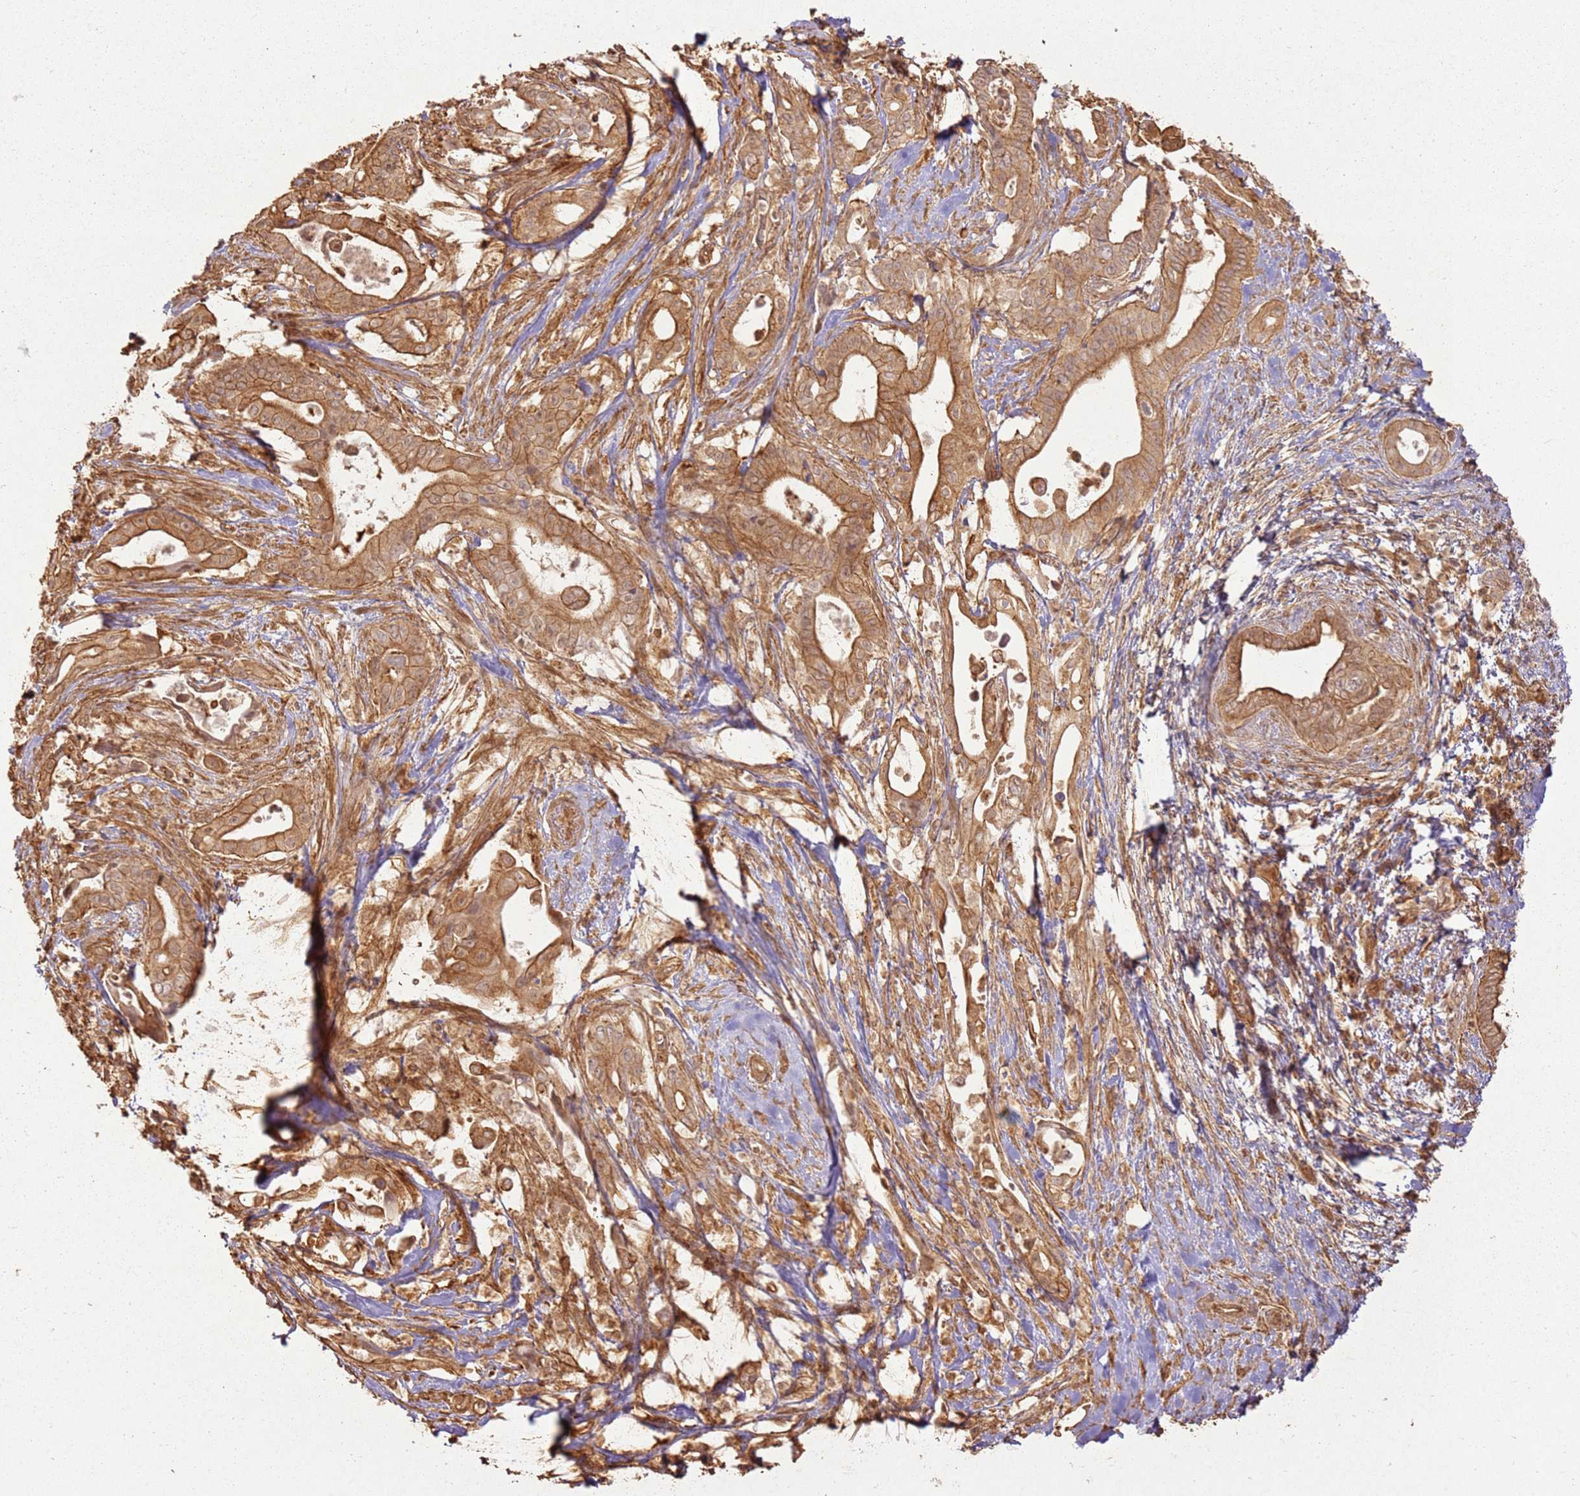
{"staining": {"intensity": "strong", "quantity": ">75%", "location": "cytoplasmic/membranous"}, "tissue": "pancreatic cancer", "cell_type": "Tumor cells", "image_type": "cancer", "snomed": [{"axis": "morphology", "description": "Adenocarcinoma, NOS"}, {"axis": "topography", "description": "Pancreas"}], "caption": "Strong cytoplasmic/membranous positivity for a protein is seen in approximately >75% of tumor cells of pancreatic cancer using IHC.", "gene": "ZNF776", "patient": {"sex": "female", "age": 77}}